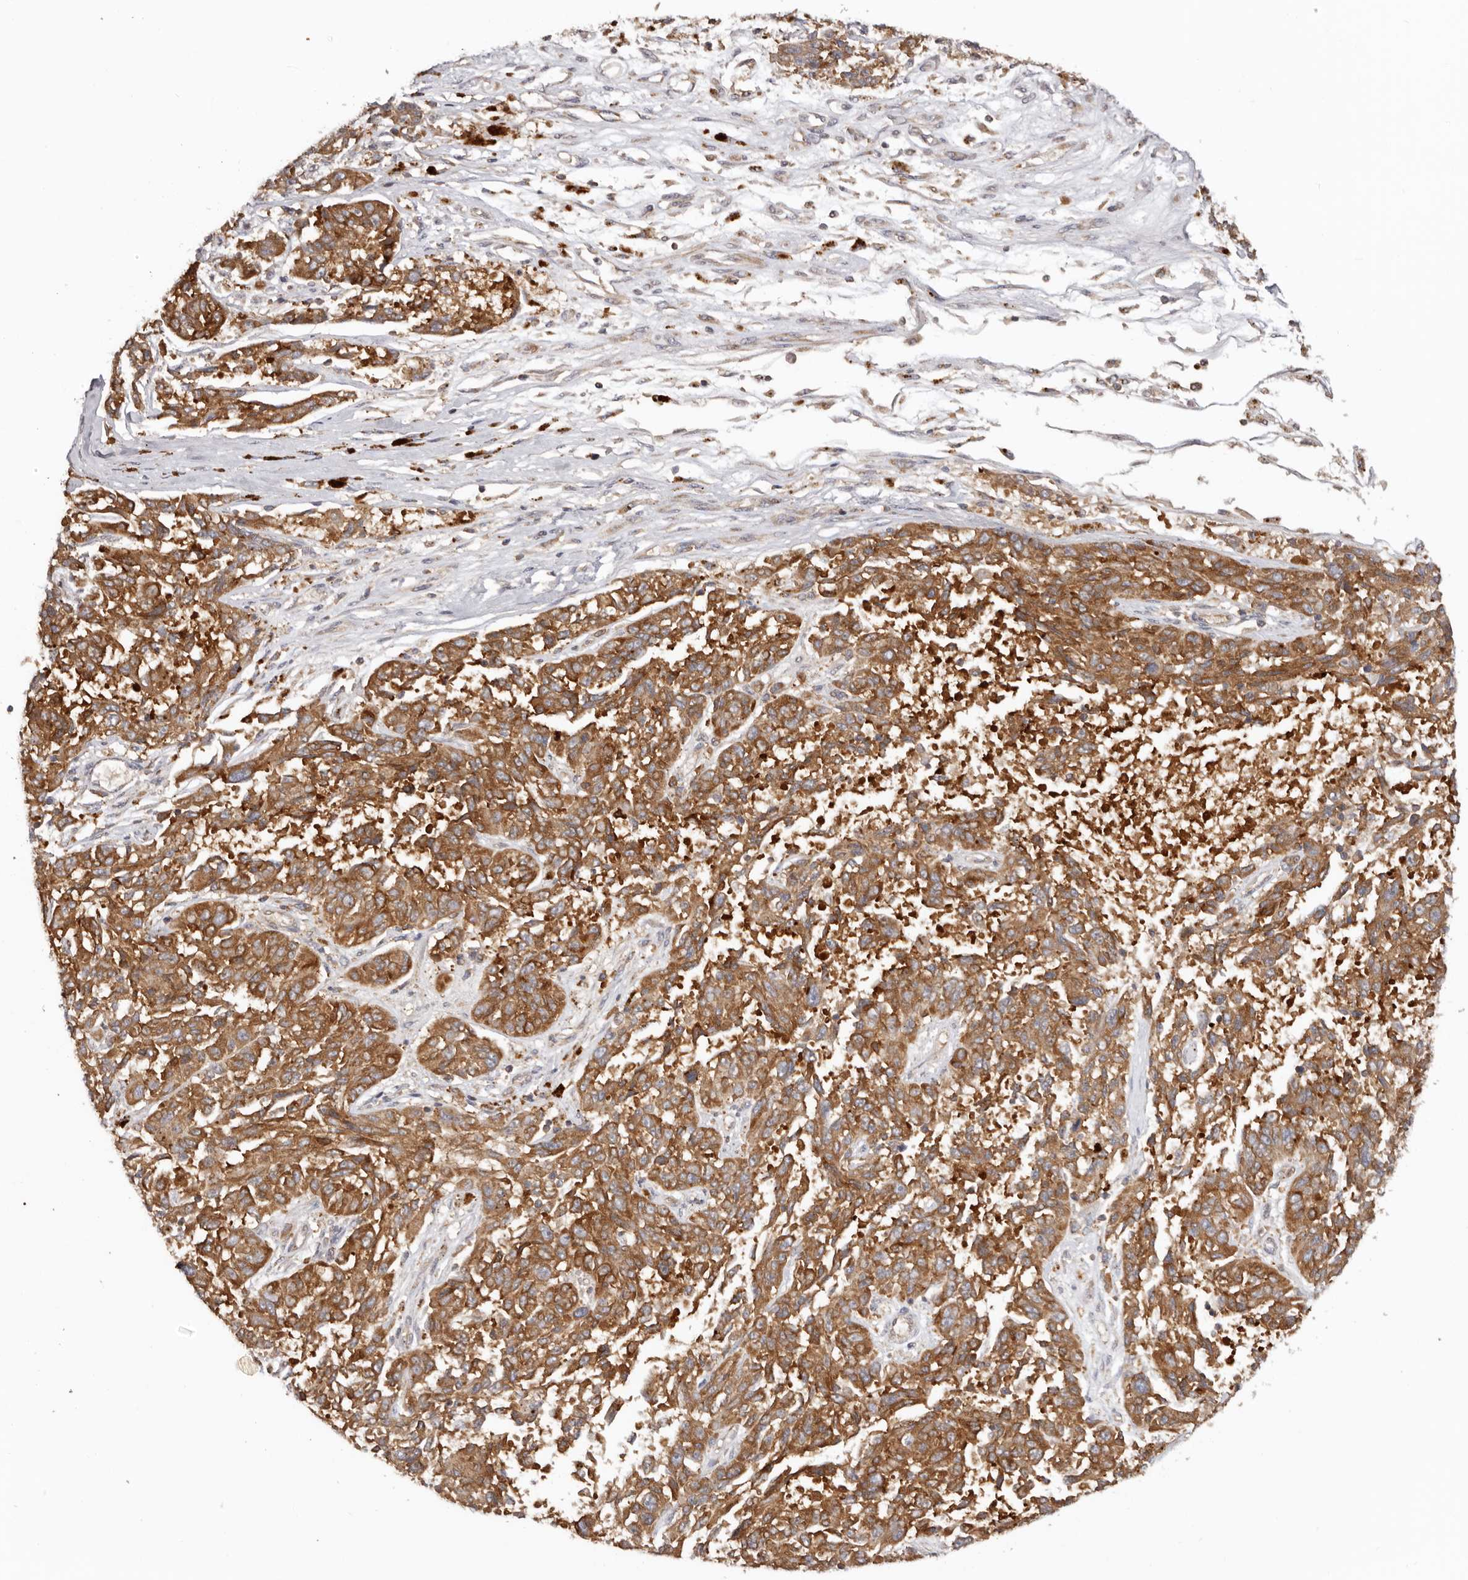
{"staining": {"intensity": "strong", "quantity": ">75%", "location": "cytoplasmic/membranous"}, "tissue": "melanoma", "cell_type": "Tumor cells", "image_type": "cancer", "snomed": [{"axis": "morphology", "description": "Malignant melanoma, NOS"}, {"axis": "topography", "description": "Skin"}], "caption": "High-power microscopy captured an immunohistochemistry image of malignant melanoma, revealing strong cytoplasmic/membranous expression in about >75% of tumor cells.", "gene": "EEF1E1", "patient": {"sex": "male", "age": 53}}